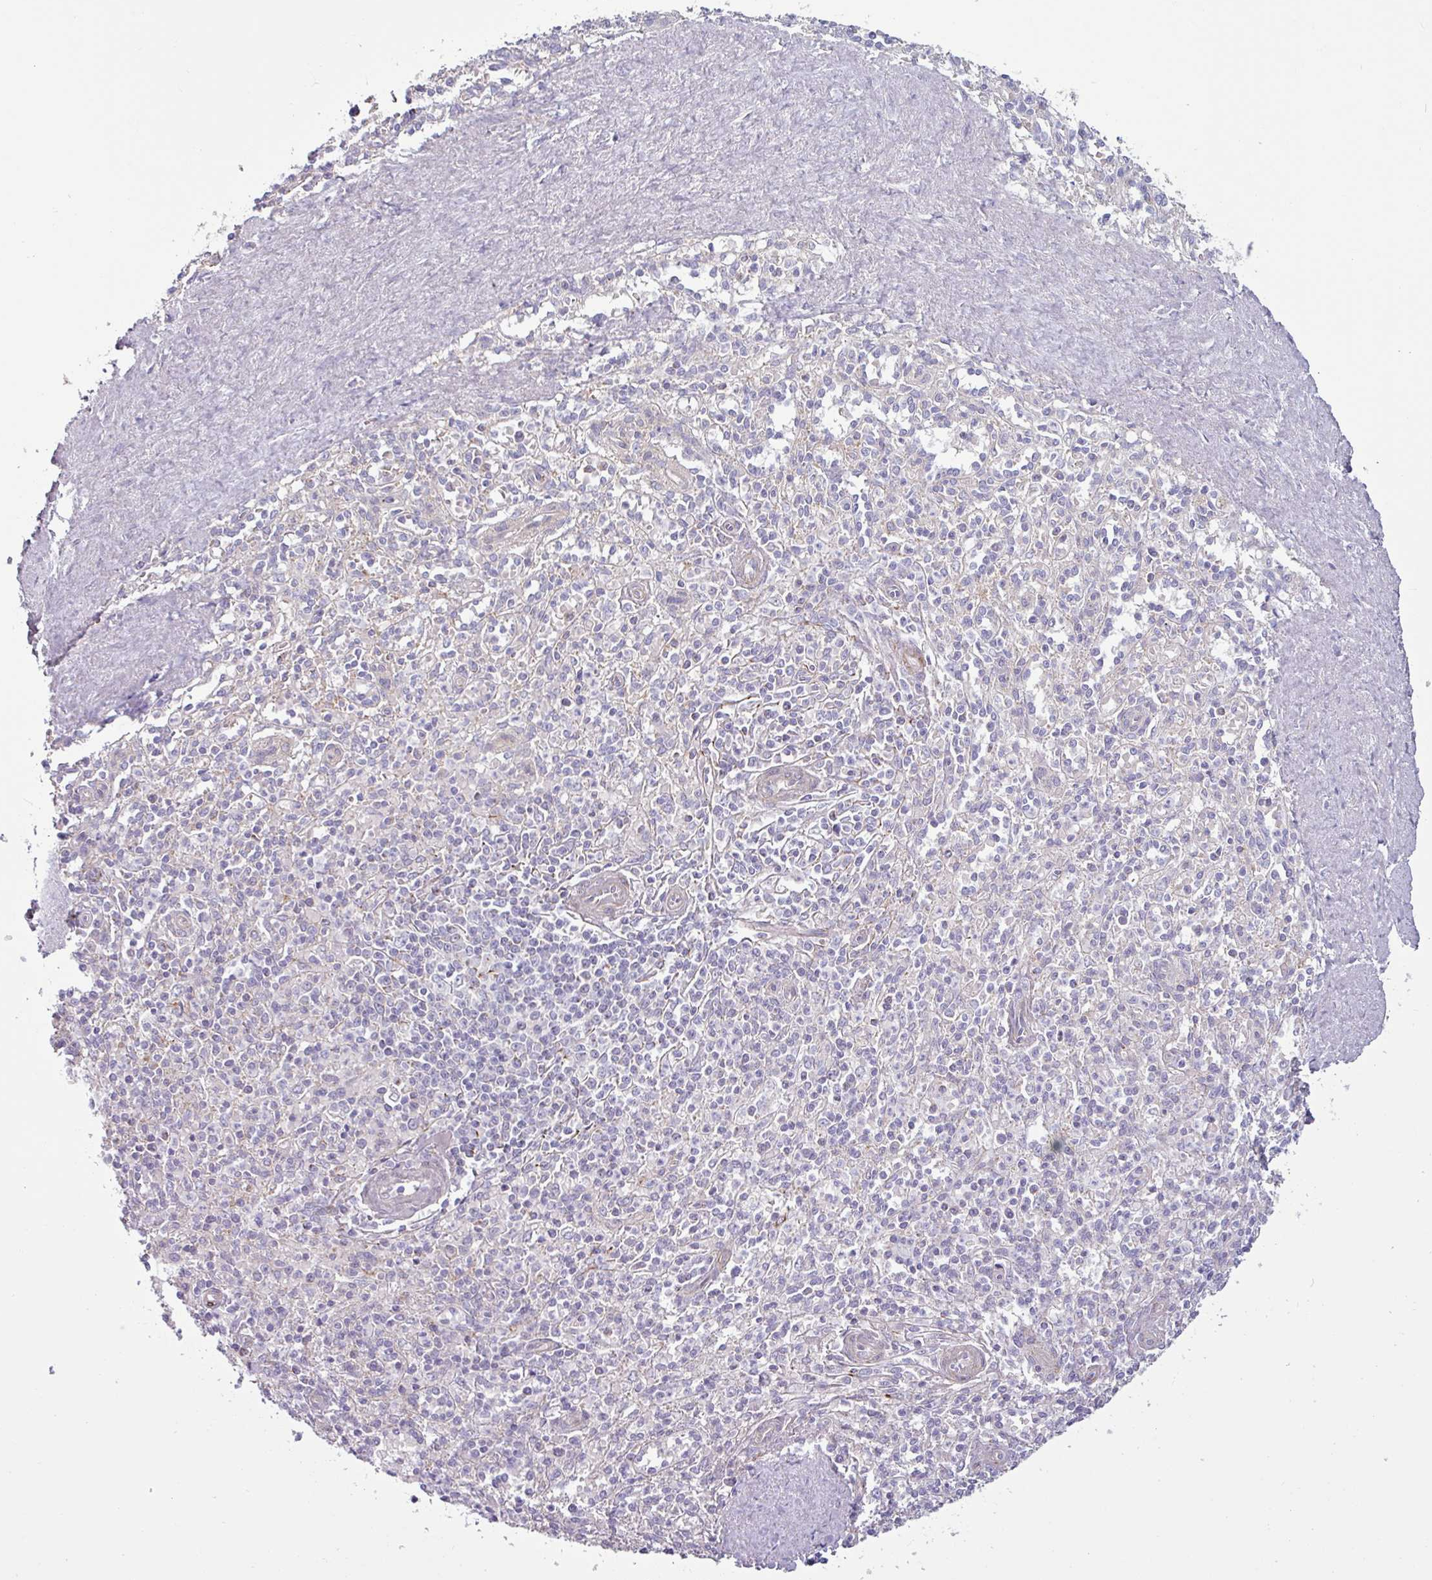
{"staining": {"intensity": "negative", "quantity": "none", "location": "none"}, "tissue": "spleen", "cell_type": "Cells in red pulp", "image_type": "normal", "snomed": [{"axis": "morphology", "description": "Normal tissue, NOS"}, {"axis": "topography", "description": "Spleen"}], "caption": "Image shows no protein positivity in cells in red pulp of normal spleen.", "gene": "CAMK1", "patient": {"sex": "female", "age": 70}}